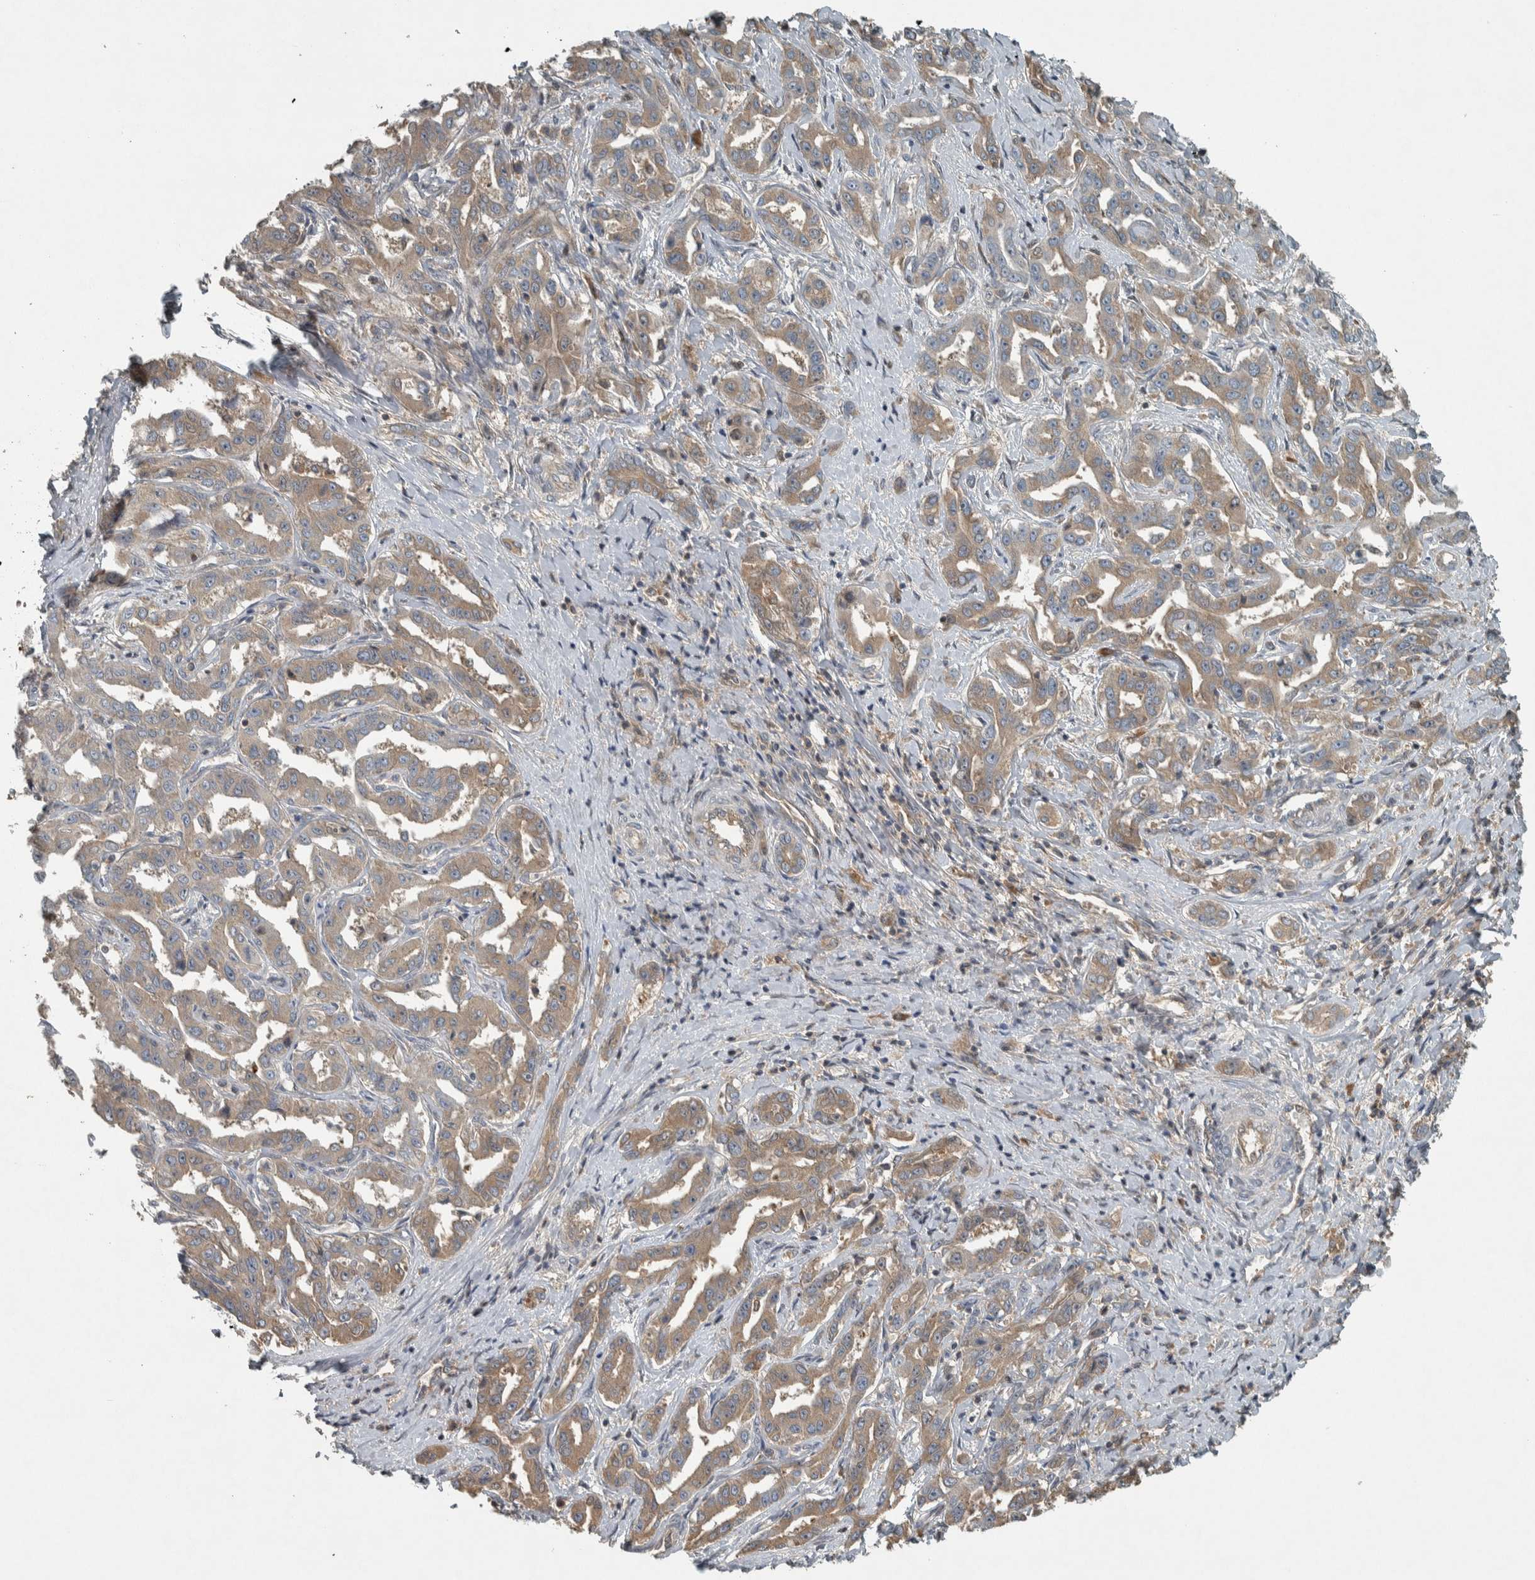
{"staining": {"intensity": "weak", "quantity": ">75%", "location": "cytoplasmic/membranous"}, "tissue": "liver cancer", "cell_type": "Tumor cells", "image_type": "cancer", "snomed": [{"axis": "morphology", "description": "Cholangiocarcinoma"}, {"axis": "topography", "description": "Liver"}], "caption": "Immunohistochemical staining of liver cancer demonstrates low levels of weak cytoplasmic/membranous expression in about >75% of tumor cells.", "gene": "CLCN2", "patient": {"sex": "male", "age": 59}}